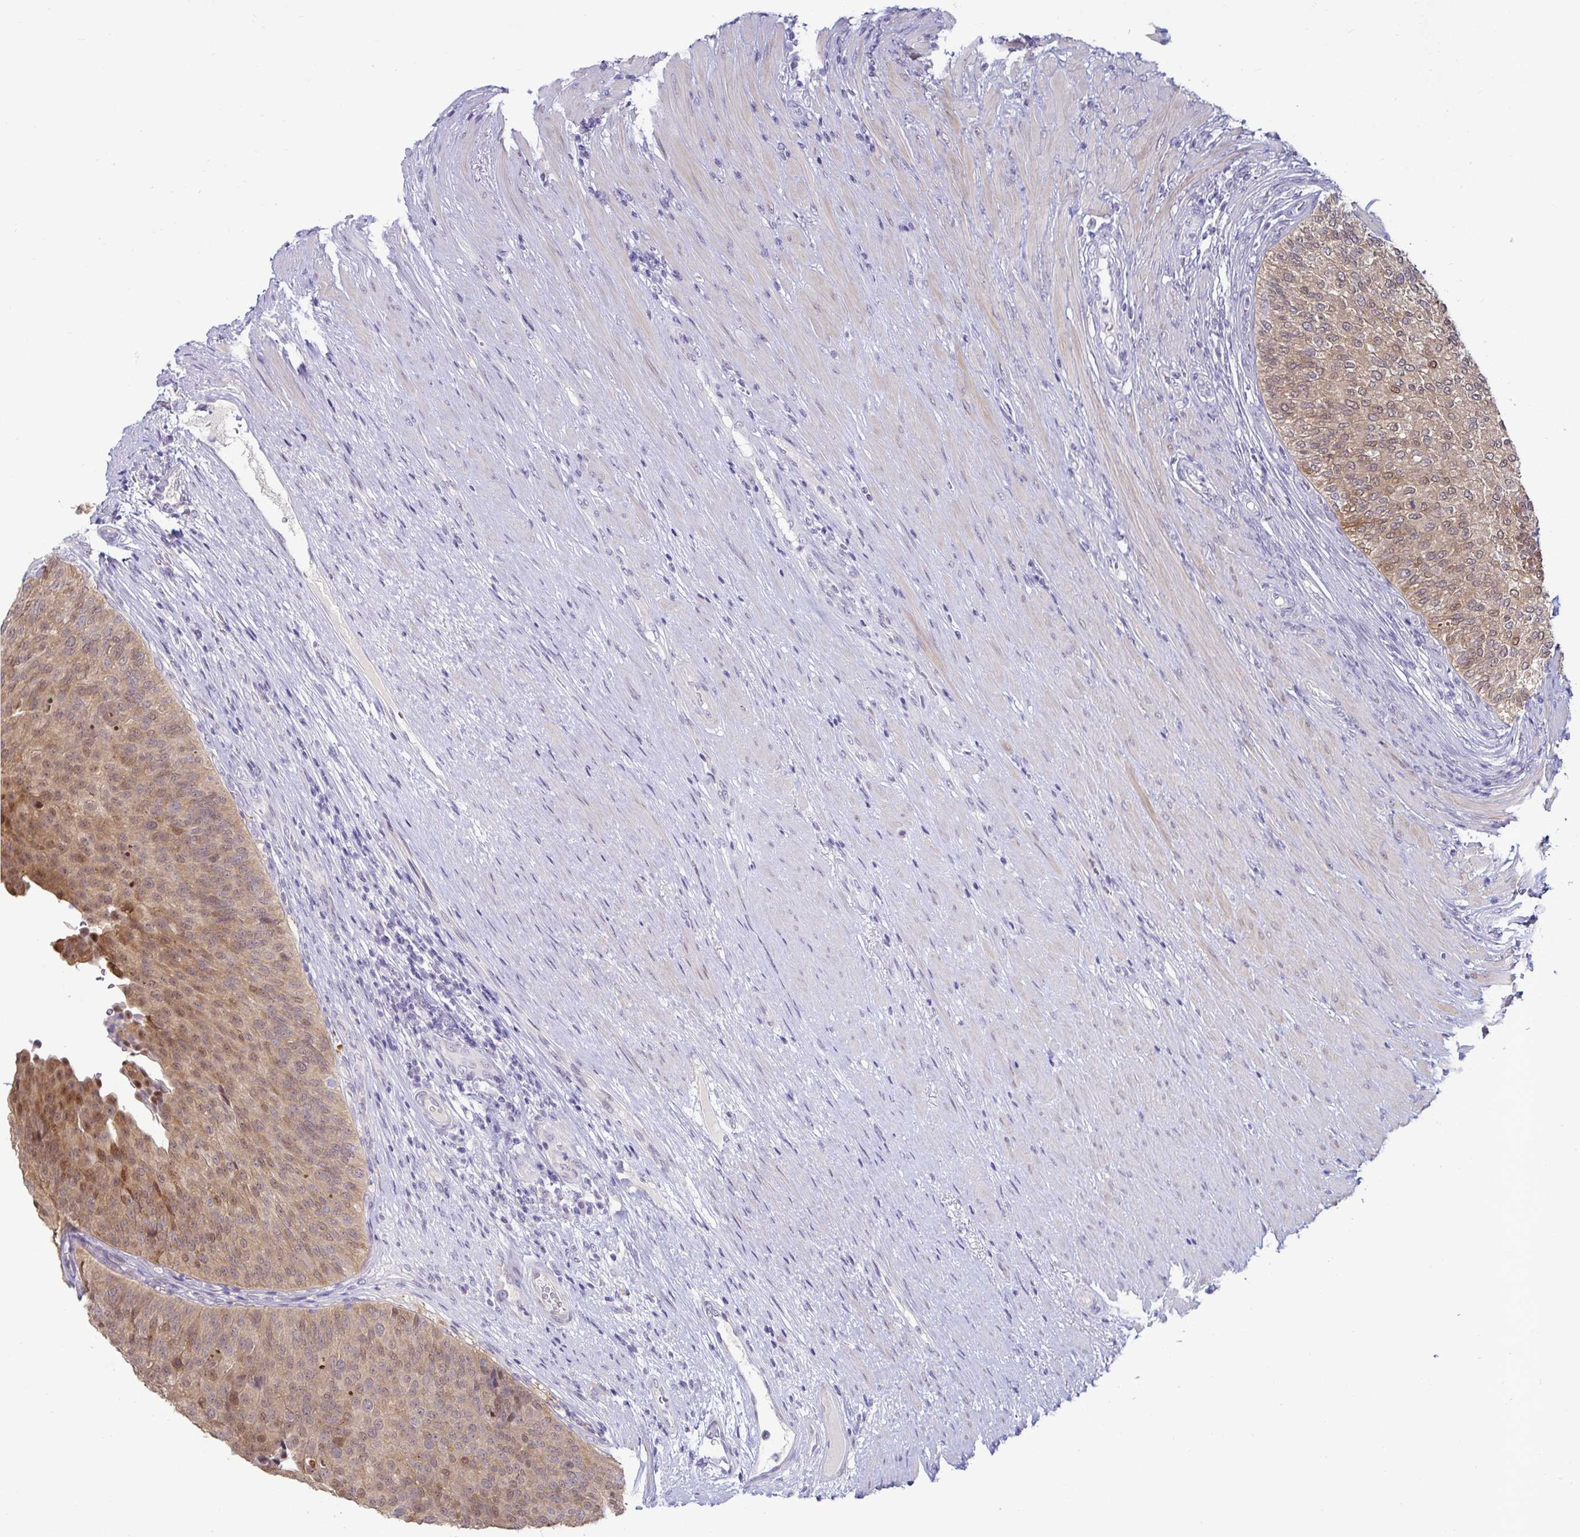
{"staining": {"intensity": "moderate", "quantity": "25%-75%", "location": "cytoplasmic/membranous,nuclear"}, "tissue": "urinary bladder", "cell_type": "Urothelial cells", "image_type": "normal", "snomed": [{"axis": "morphology", "description": "Normal tissue, NOS"}, {"axis": "topography", "description": "Urinary bladder"}, {"axis": "topography", "description": "Prostate"}], "caption": "IHC photomicrograph of unremarkable human urinary bladder stained for a protein (brown), which demonstrates medium levels of moderate cytoplasmic/membranous,nuclear staining in approximately 25%-75% of urothelial cells.", "gene": "GSTM1", "patient": {"sex": "male", "age": 77}}